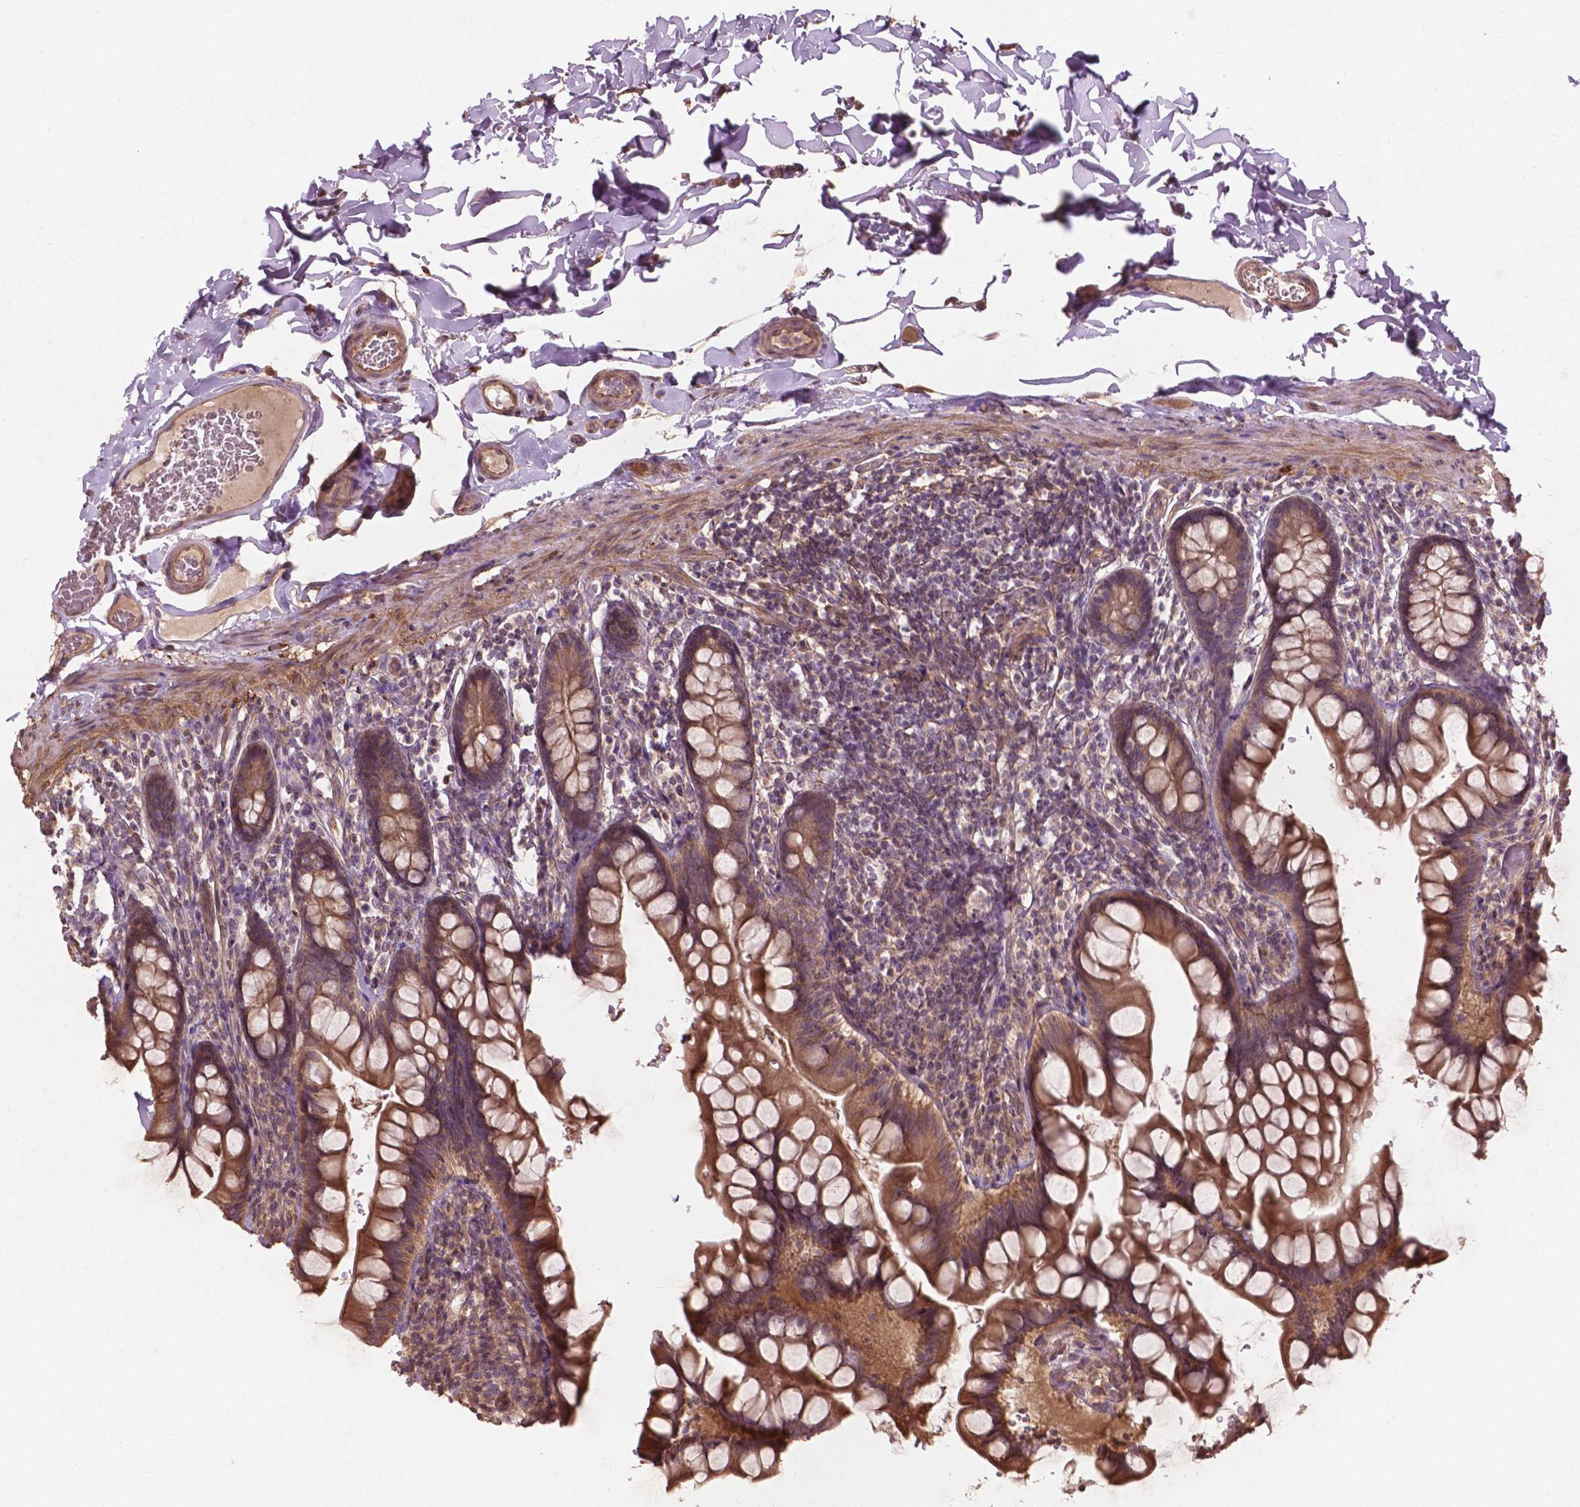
{"staining": {"intensity": "moderate", "quantity": ">75%", "location": "cytoplasmic/membranous"}, "tissue": "small intestine", "cell_type": "Glandular cells", "image_type": "normal", "snomed": [{"axis": "morphology", "description": "Normal tissue, NOS"}, {"axis": "topography", "description": "Small intestine"}], "caption": "IHC histopathology image of unremarkable small intestine: small intestine stained using immunohistochemistry exhibits medium levels of moderate protein expression localized specifically in the cytoplasmic/membranous of glandular cells, appearing as a cytoplasmic/membranous brown color.", "gene": "CDC42BPA", "patient": {"sex": "male", "age": 70}}